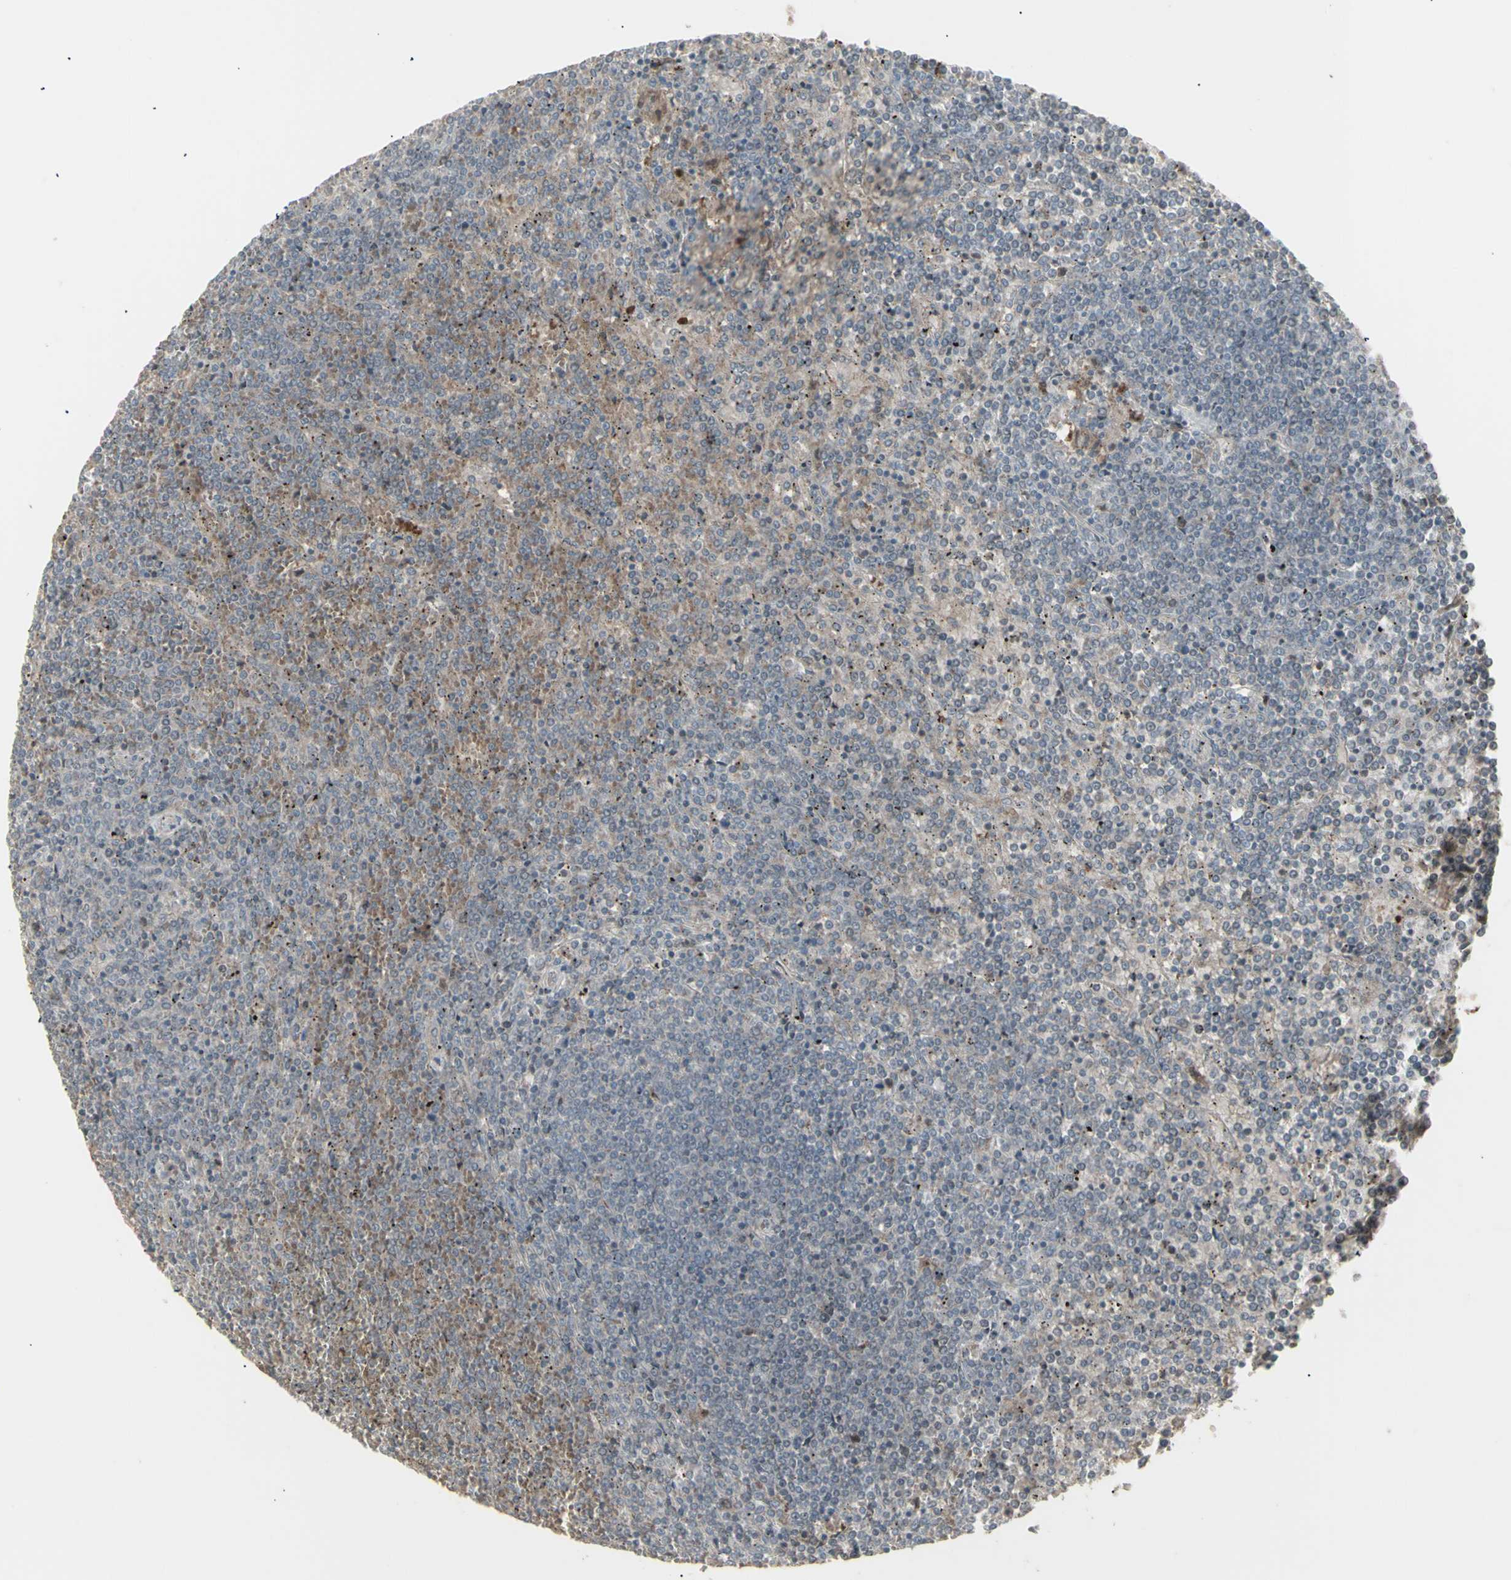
{"staining": {"intensity": "negative", "quantity": "none", "location": "none"}, "tissue": "lymphoma", "cell_type": "Tumor cells", "image_type": "cancer", "snomed": [{"axis": "morphology", "description": "Malignant lymphoma, non-Hodgkin's type, Low grade"}, {"axis": "topography", "description": "Spleen"}], "caption": "This is a micrograph of immunohistochemistry (IHC) staining of lymphoma, which shows no staining in tumor cells. (Stains: DAB (3,3'-diaminobenzidine) IHC with hematoxylin counter stain, Microscopy: brightfield microscopy at high magnification).", "gene": "RNASEL", "patient": {"sex": "female", "age": 19}}